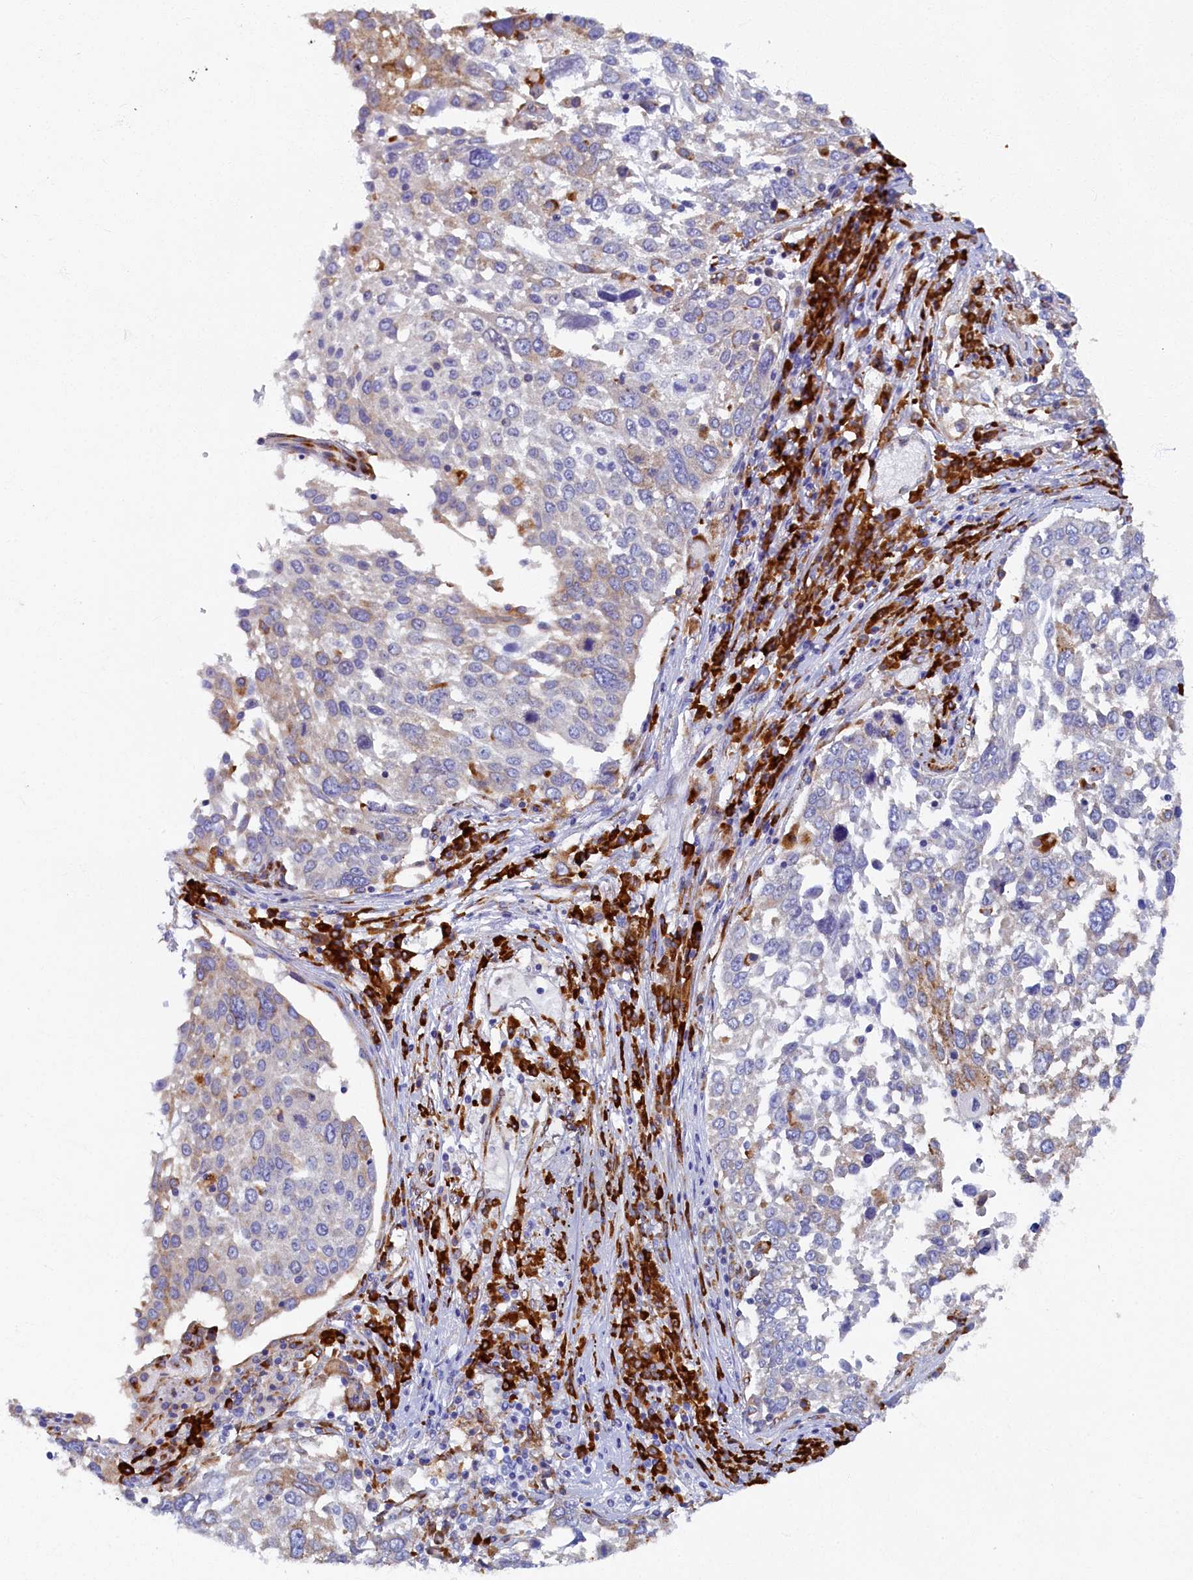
{"staining": {"intensity": "moderate", "quantity": "25%-75%", "location": "cytoplasmic/membranous"}, "tissue": "lung cancer", "cell_type": "Tumor cells", "image_type": "cancer", "snomed": [{"axis": "morphology", "description": "Squamous cell carcinoma, NOS"}, {"axis": "topography", "description": "Lung"}], "caption": "Protein staining by IHC exhibits moderate cytoplasmic/membranous positivity in approximately 25%-75% of tumor cells in lung squamous cell carcinoma. Nuclei are stained in blue.", "gene": "TMEM18", "patient": {"sex": "male", "age": 65}}